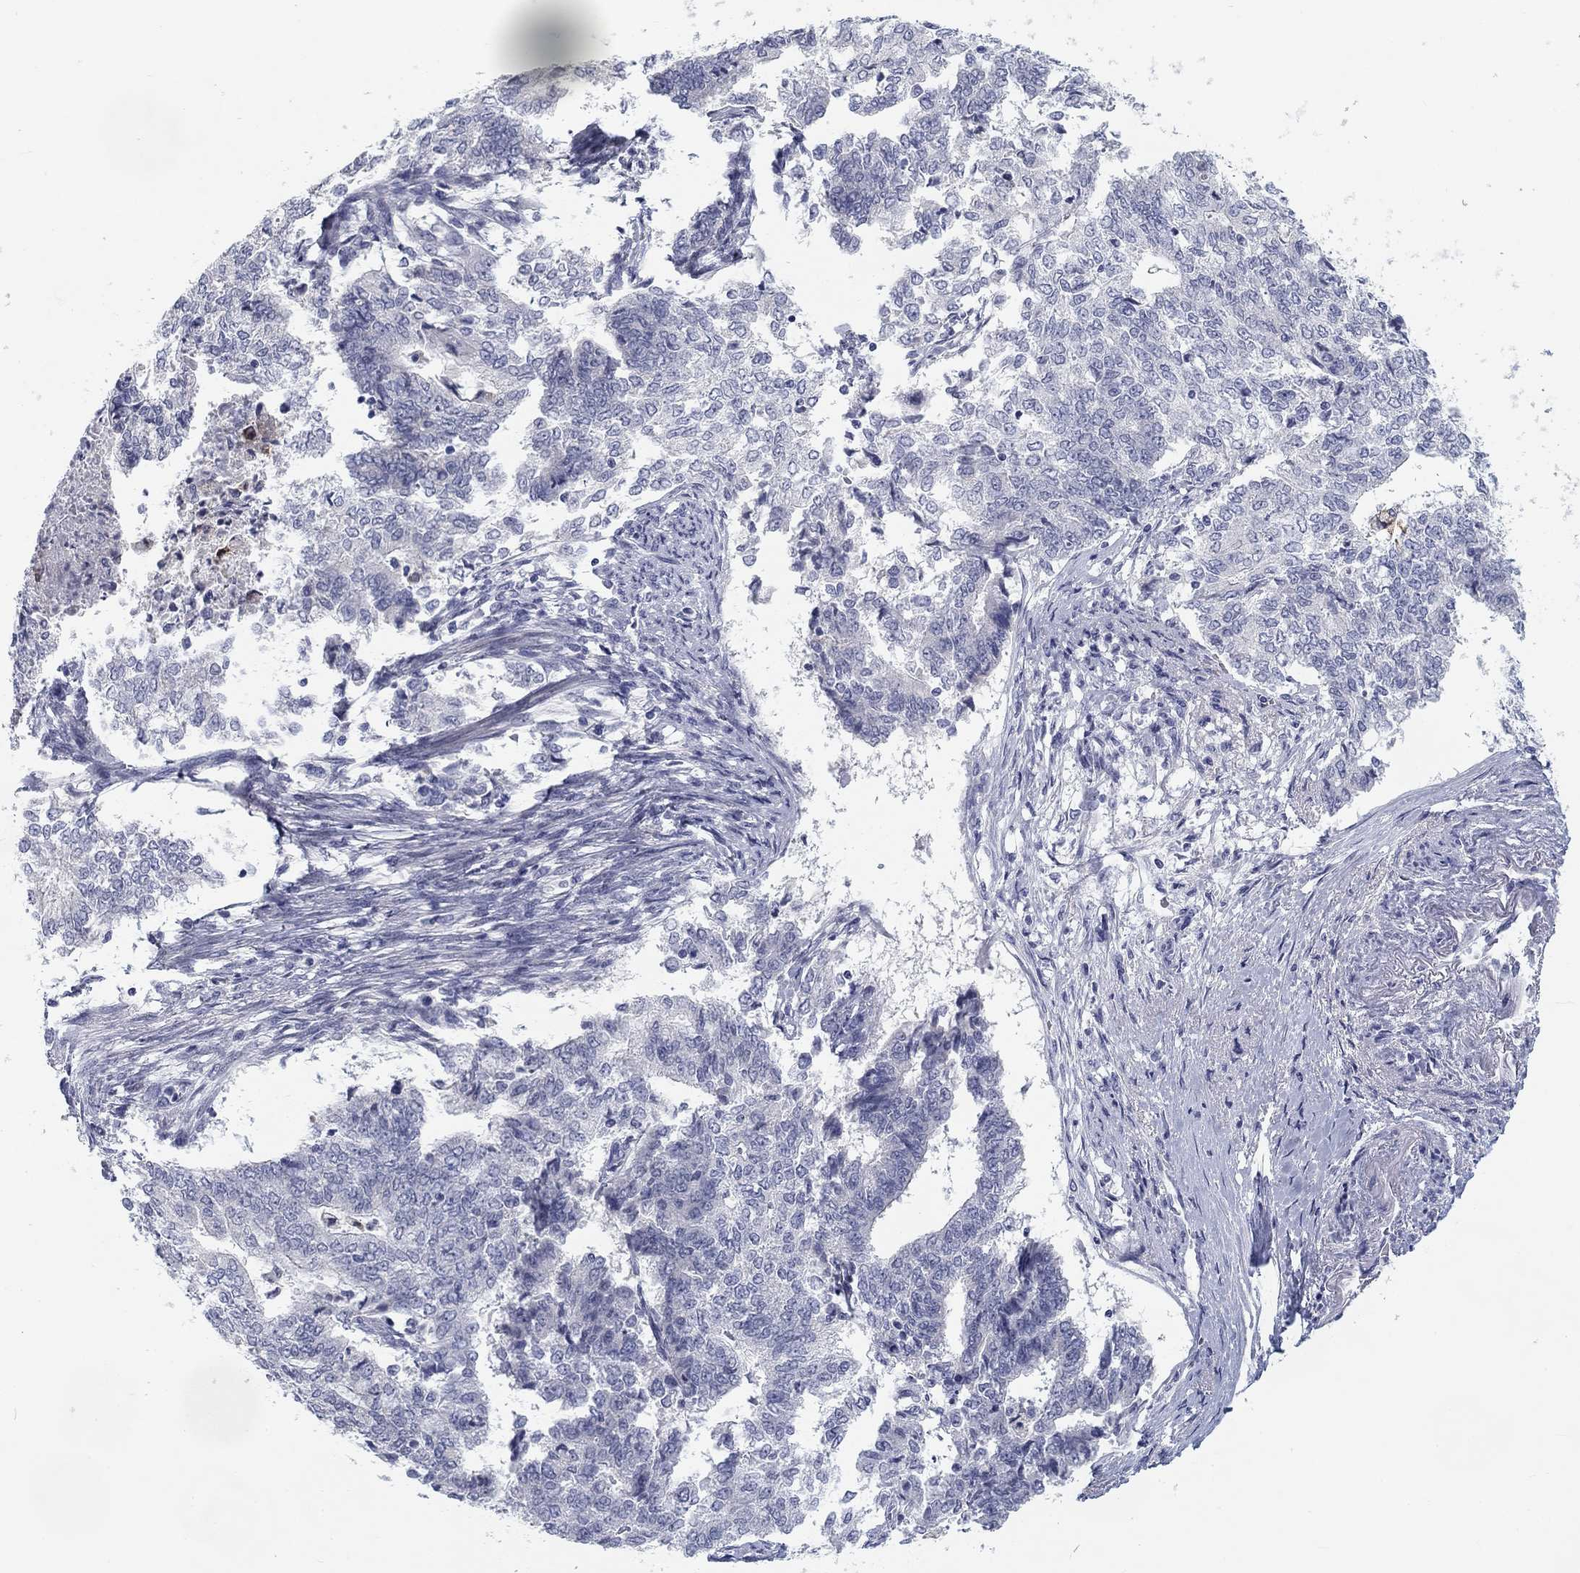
{"staining": {"intensity": "negative", "quantity": "none", "location": "none"}, "tissue": "endometrial cancer", "cell_type": "Tumor cells", "image_type": "cancer", "snomed": [{"axis": "morphology", "description": "Adenocarcinoma, NOS"}, {"axis": "topography", "description": "Endometrium"}], "caption": "This is an immunohistochemistry photomicrograph of adenocarcinoma (endometrial). There is no expression in tumor cells.", "gene": "CALB1", "patient": {"sex": "female", "age": 65}}